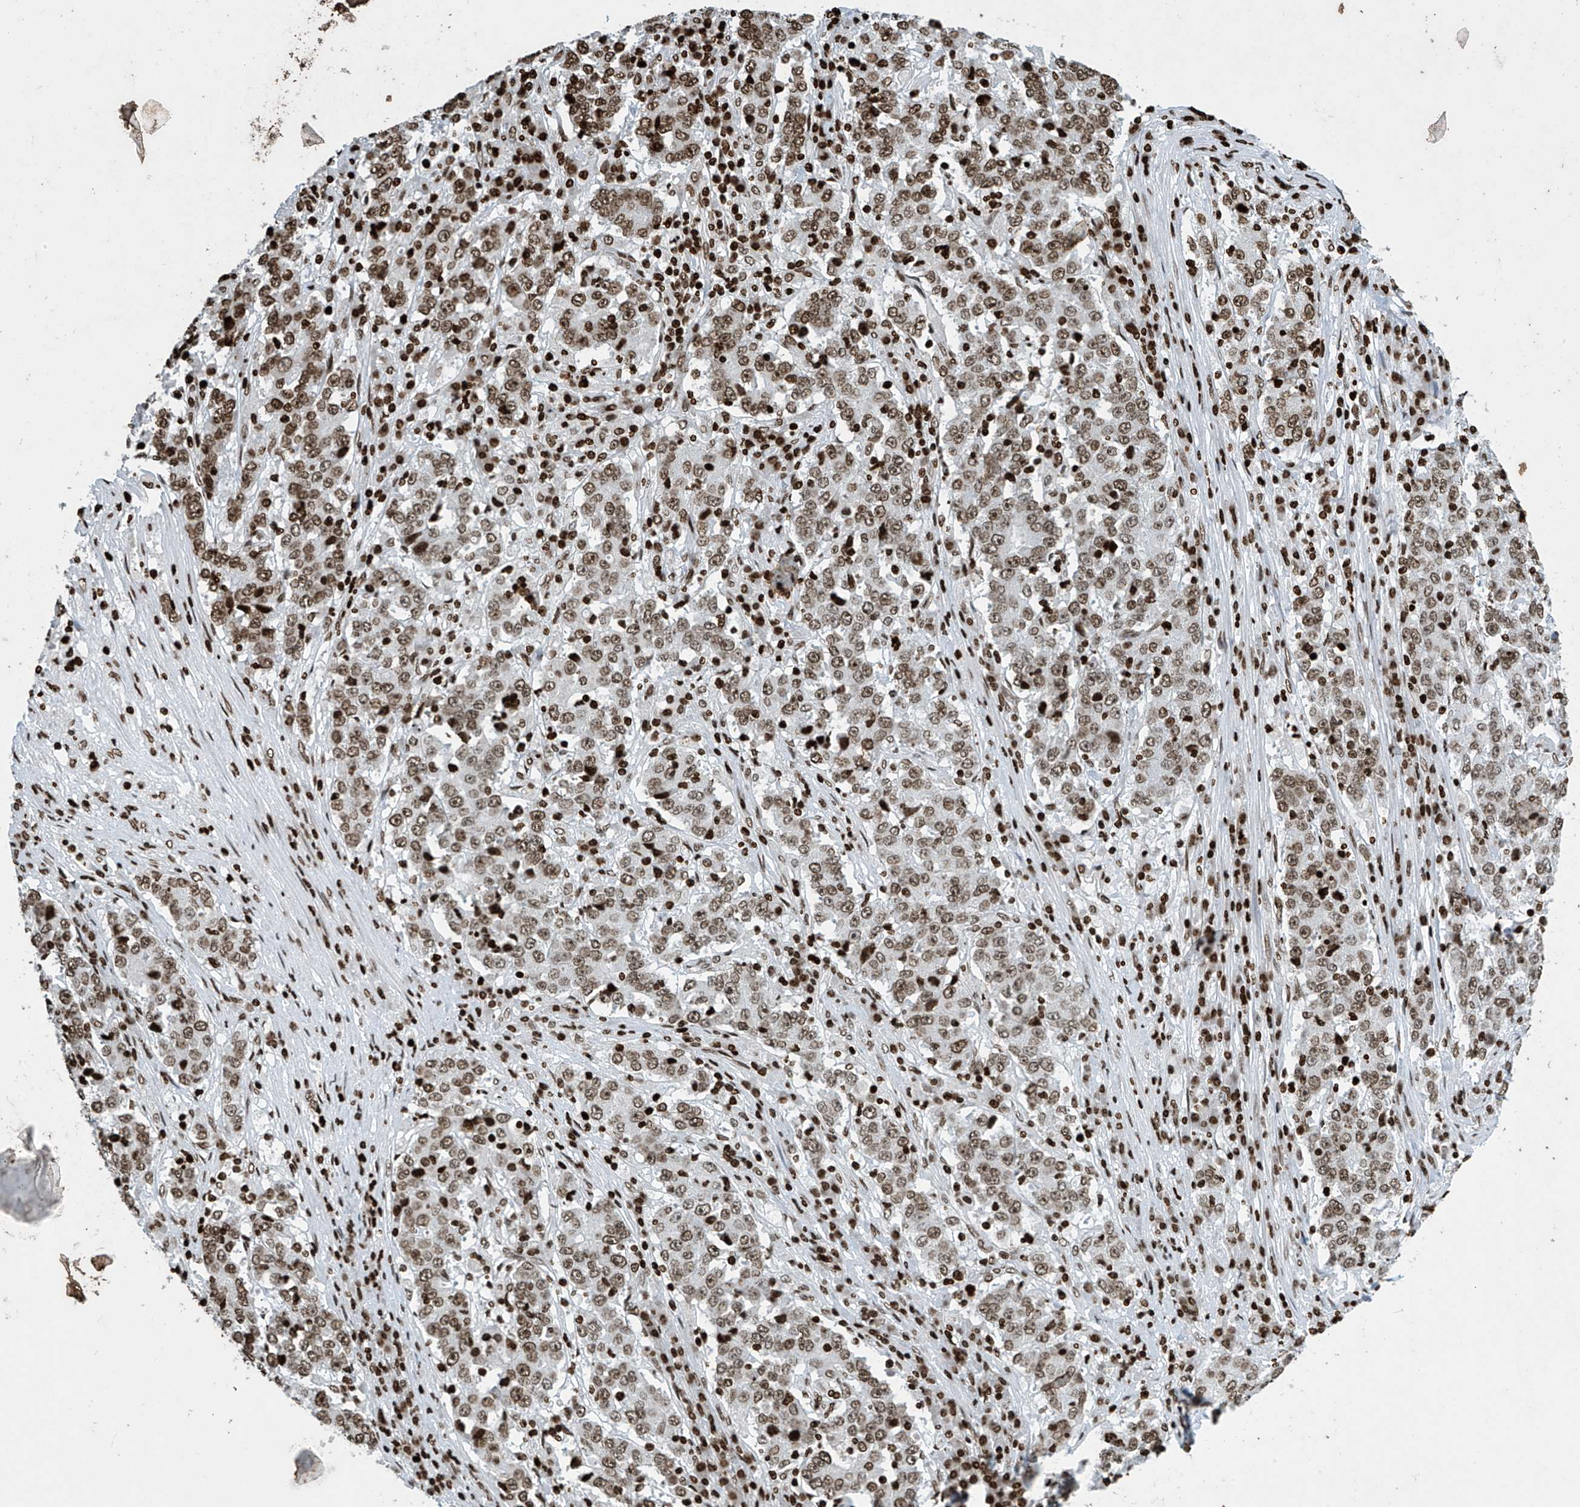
{"staining": {"intensity": "moderate", "quantity": ">75%", "location": "nuclear"}, "tissue": "stomach cancer", "cell_type": "Tumor cells", "image_type": "cancer", "snomed": [{"axis": "morphology", "description": "Adenocarcinoma, NOS"}, {"axis": "topography", "description": "Stomach"}], "caption": "The micrograph shows a brown stain indicating the presence of a protein in the nuclear of tumor cells in adenocarcinoma (stomach). (DAB IHC, brown staining for protein, blue staining for nuclei).", "gene": "H4C16", "patient": {"sex": "male", "age": 59}}